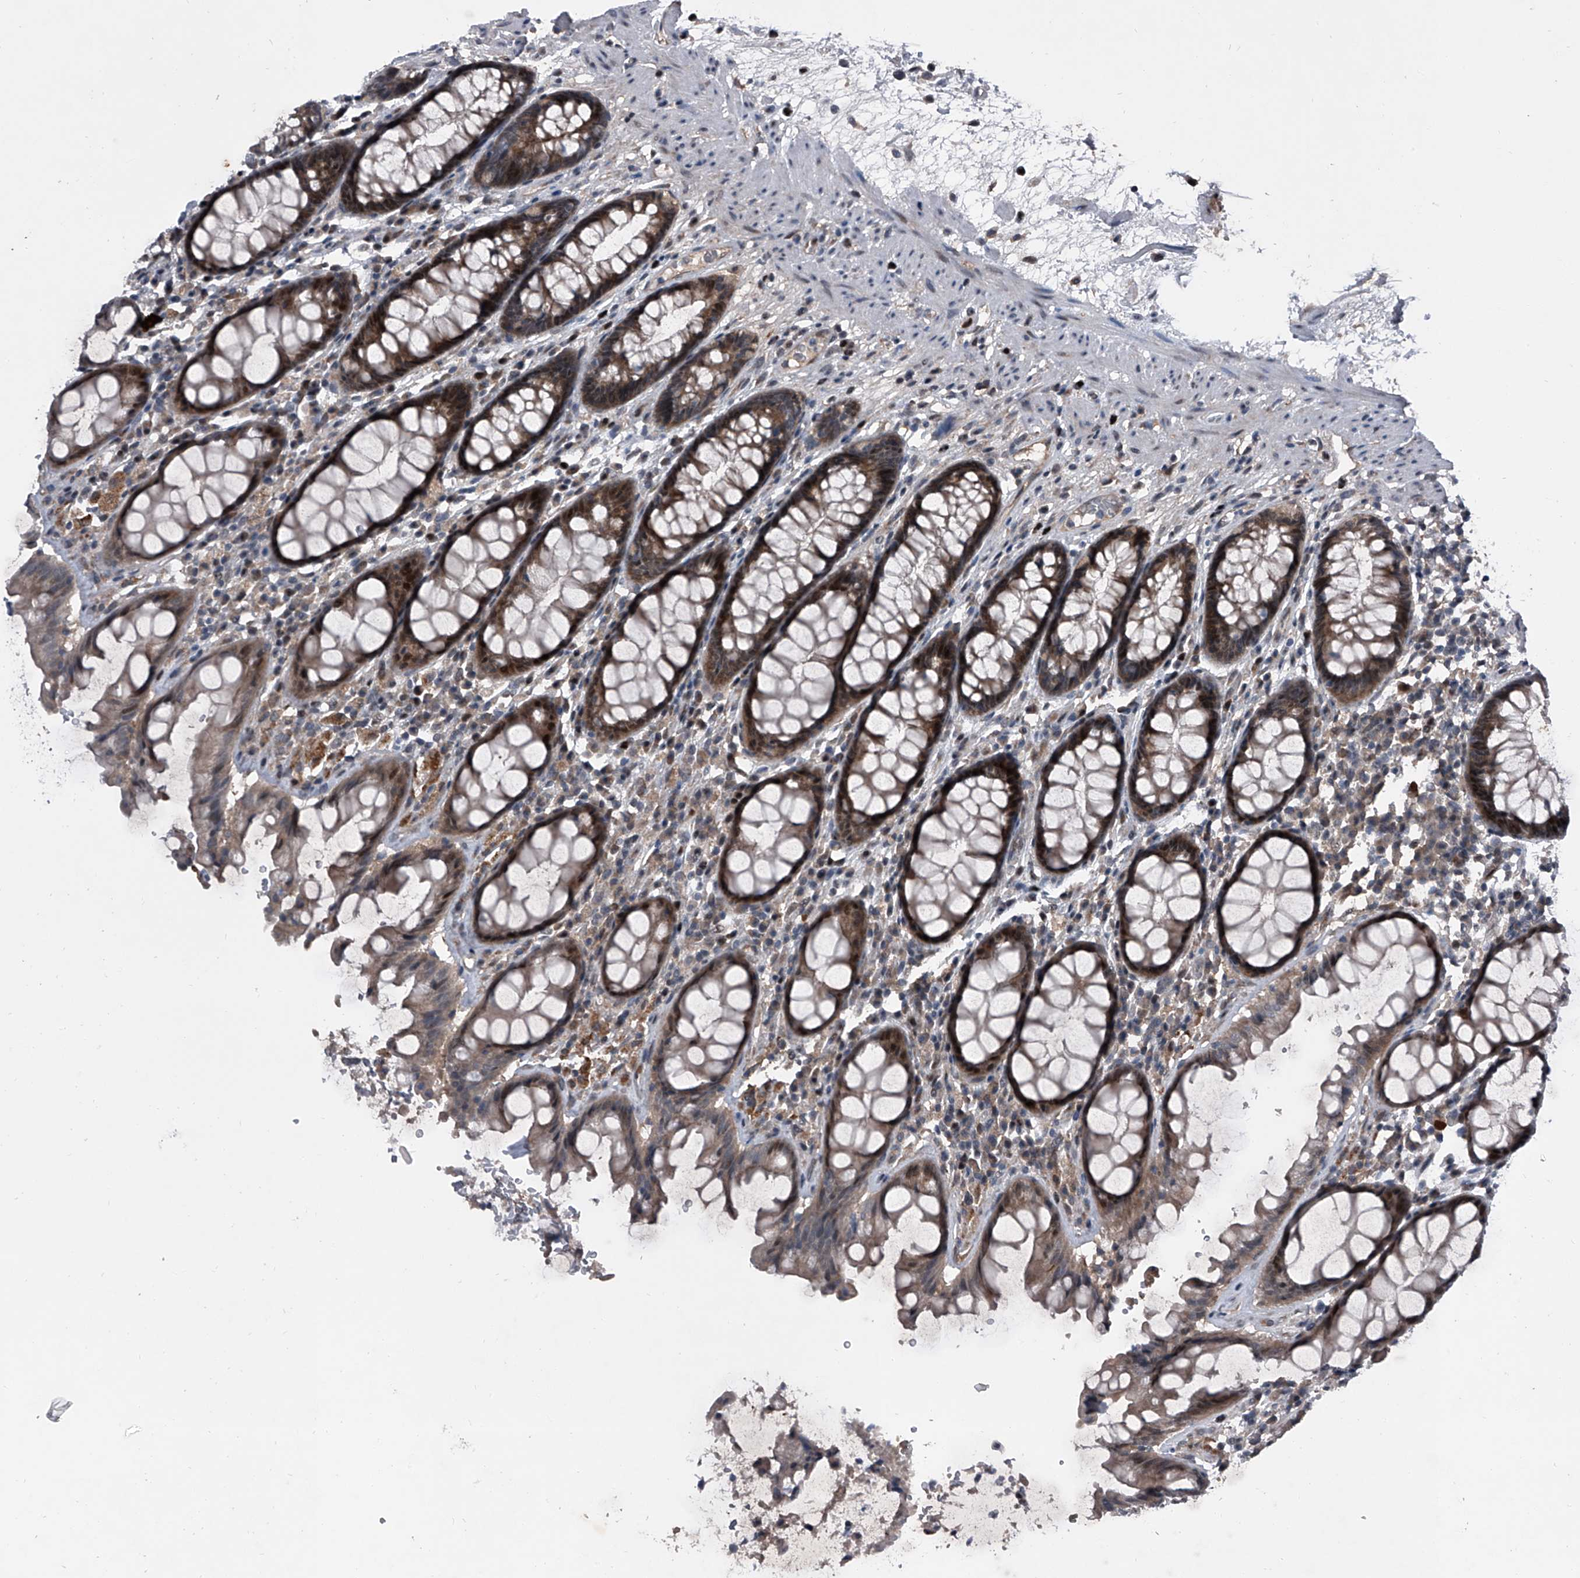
{"staining": {"intensity": "moderate", "quantity": ">75%", "location": "cytoplasmic/membranous,nuclear"}, "tissue": "rectum", "cell_type": "Glandular cells", "image_type": "normal", "snomed": [{"axis": "morphology", "description": "Normal tissue, NOS"}, {"axis": "topography", "description": "Rectum"}], "caption": "Protein analysis of normal rectum demonstrates moderate cytoplasmic/membranous,nuclear staining in about >75% of glandular cells. The staining was performed using DAB (3,3'-diaminobenzidine), with brown indicating positive protein expression. Nuclei are stained blue with hematoxylin.", "gene": "ELK4", "patient": {"sex": "male", "age": 64}}